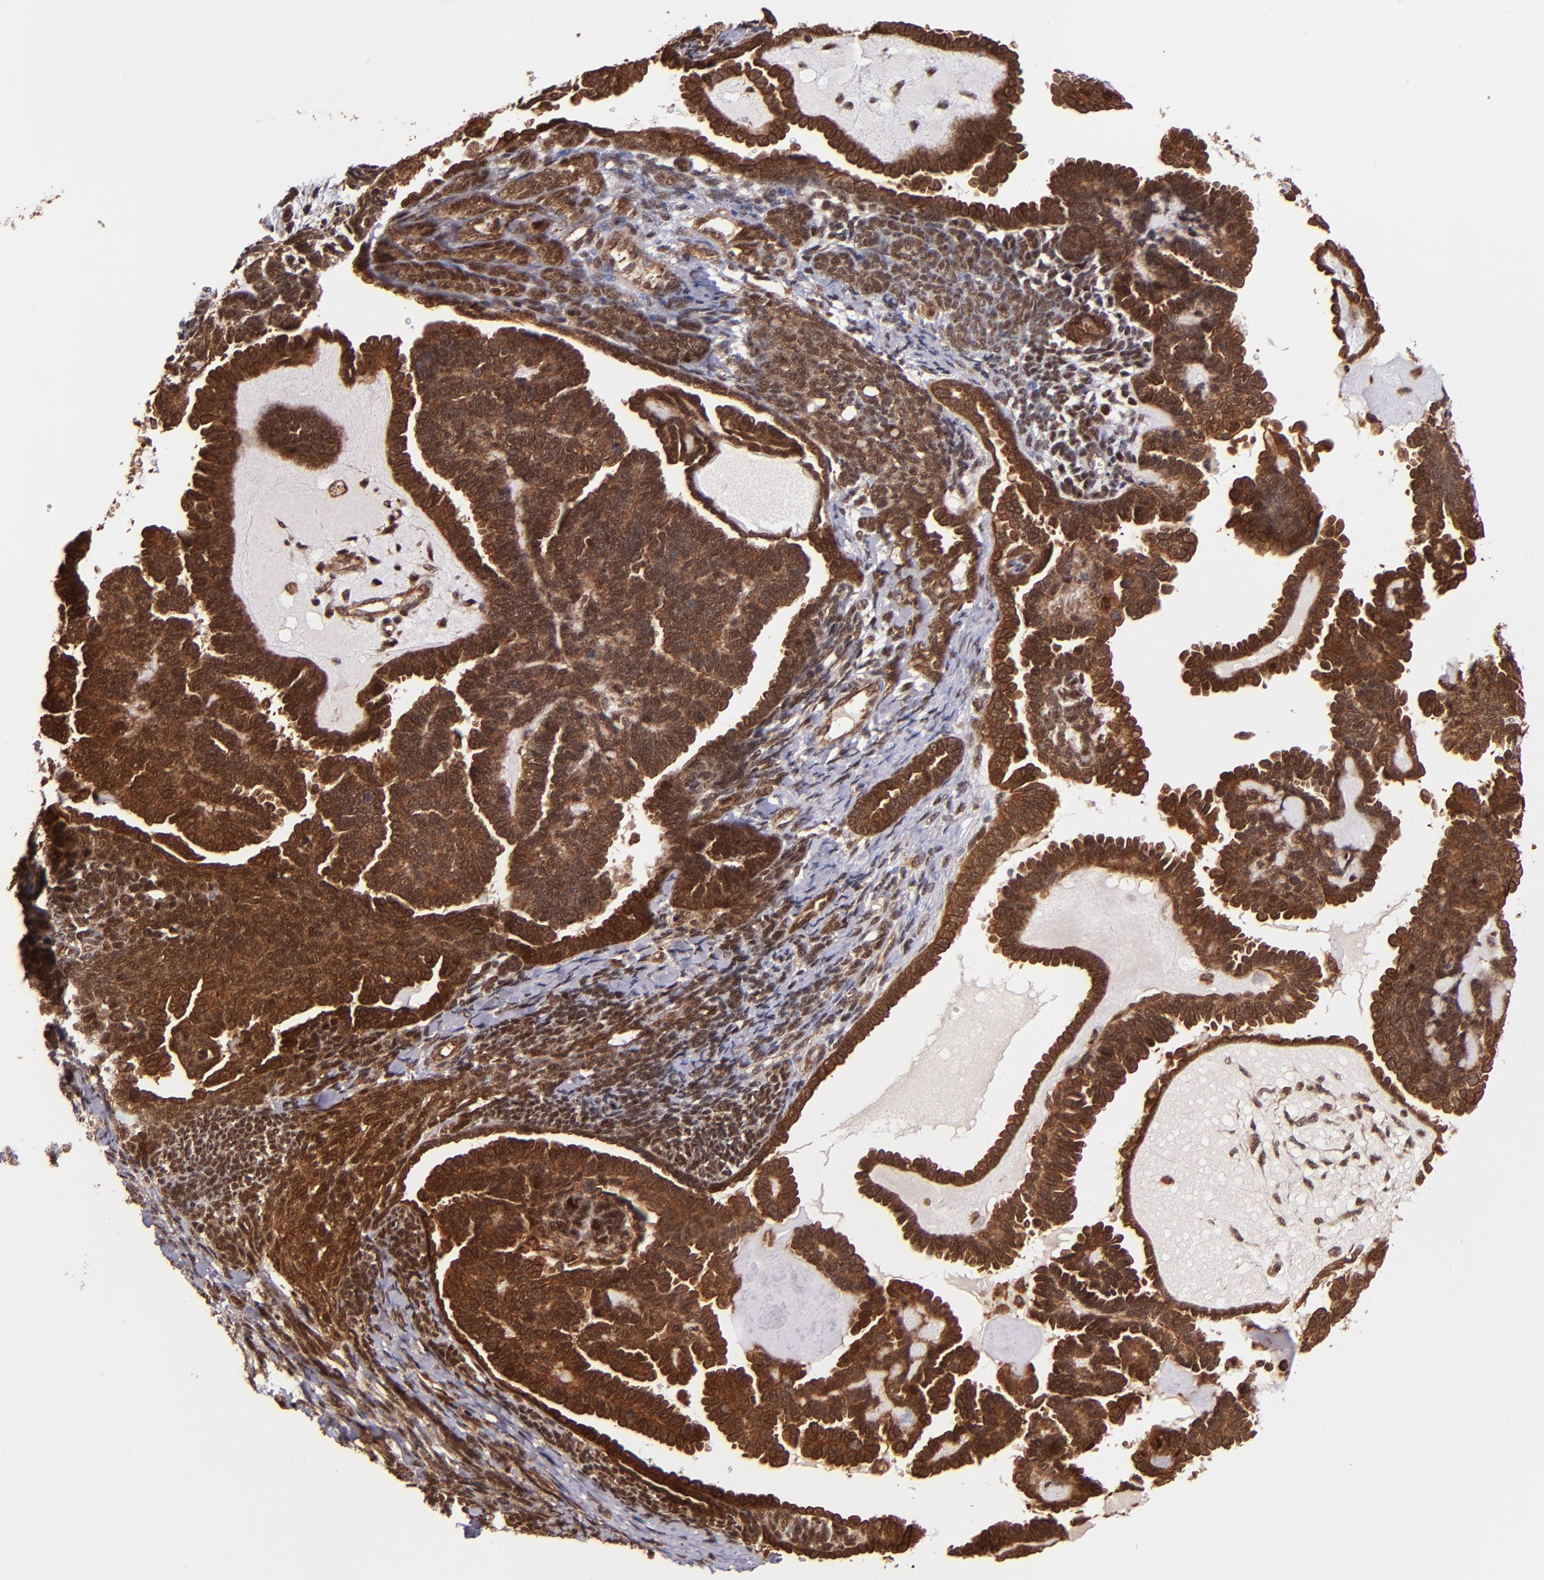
{"staining": {"intensity": "strong", "quantity": ">75%", "location": "cytoplasmic/membranous"}, "tissue": "endometrial cancer", "cell_type": "Tumor cells", "image_type": "cancer", "snomed": [{"axis": "morphology", "description": "Neoplasm, malignant, NOS"}, {"axis": "topography", "description": "Endometrium"}], "caption": "Endometrial cancer (neoplasm (malignant)) stained with DAB (3,3'-diaminobenzidine) immunohistochemistry demonstrates high levels of strong cytoplasmic/membranous staining in about >75% of tumor cells. The staining was performed using DAB to visualize the protein expression in brown, while the nuclei were stained in blue with hematoxylin (Magnification: 20x).", "gene": "STX8", "patient": {"sex": "female", "age": 74}}